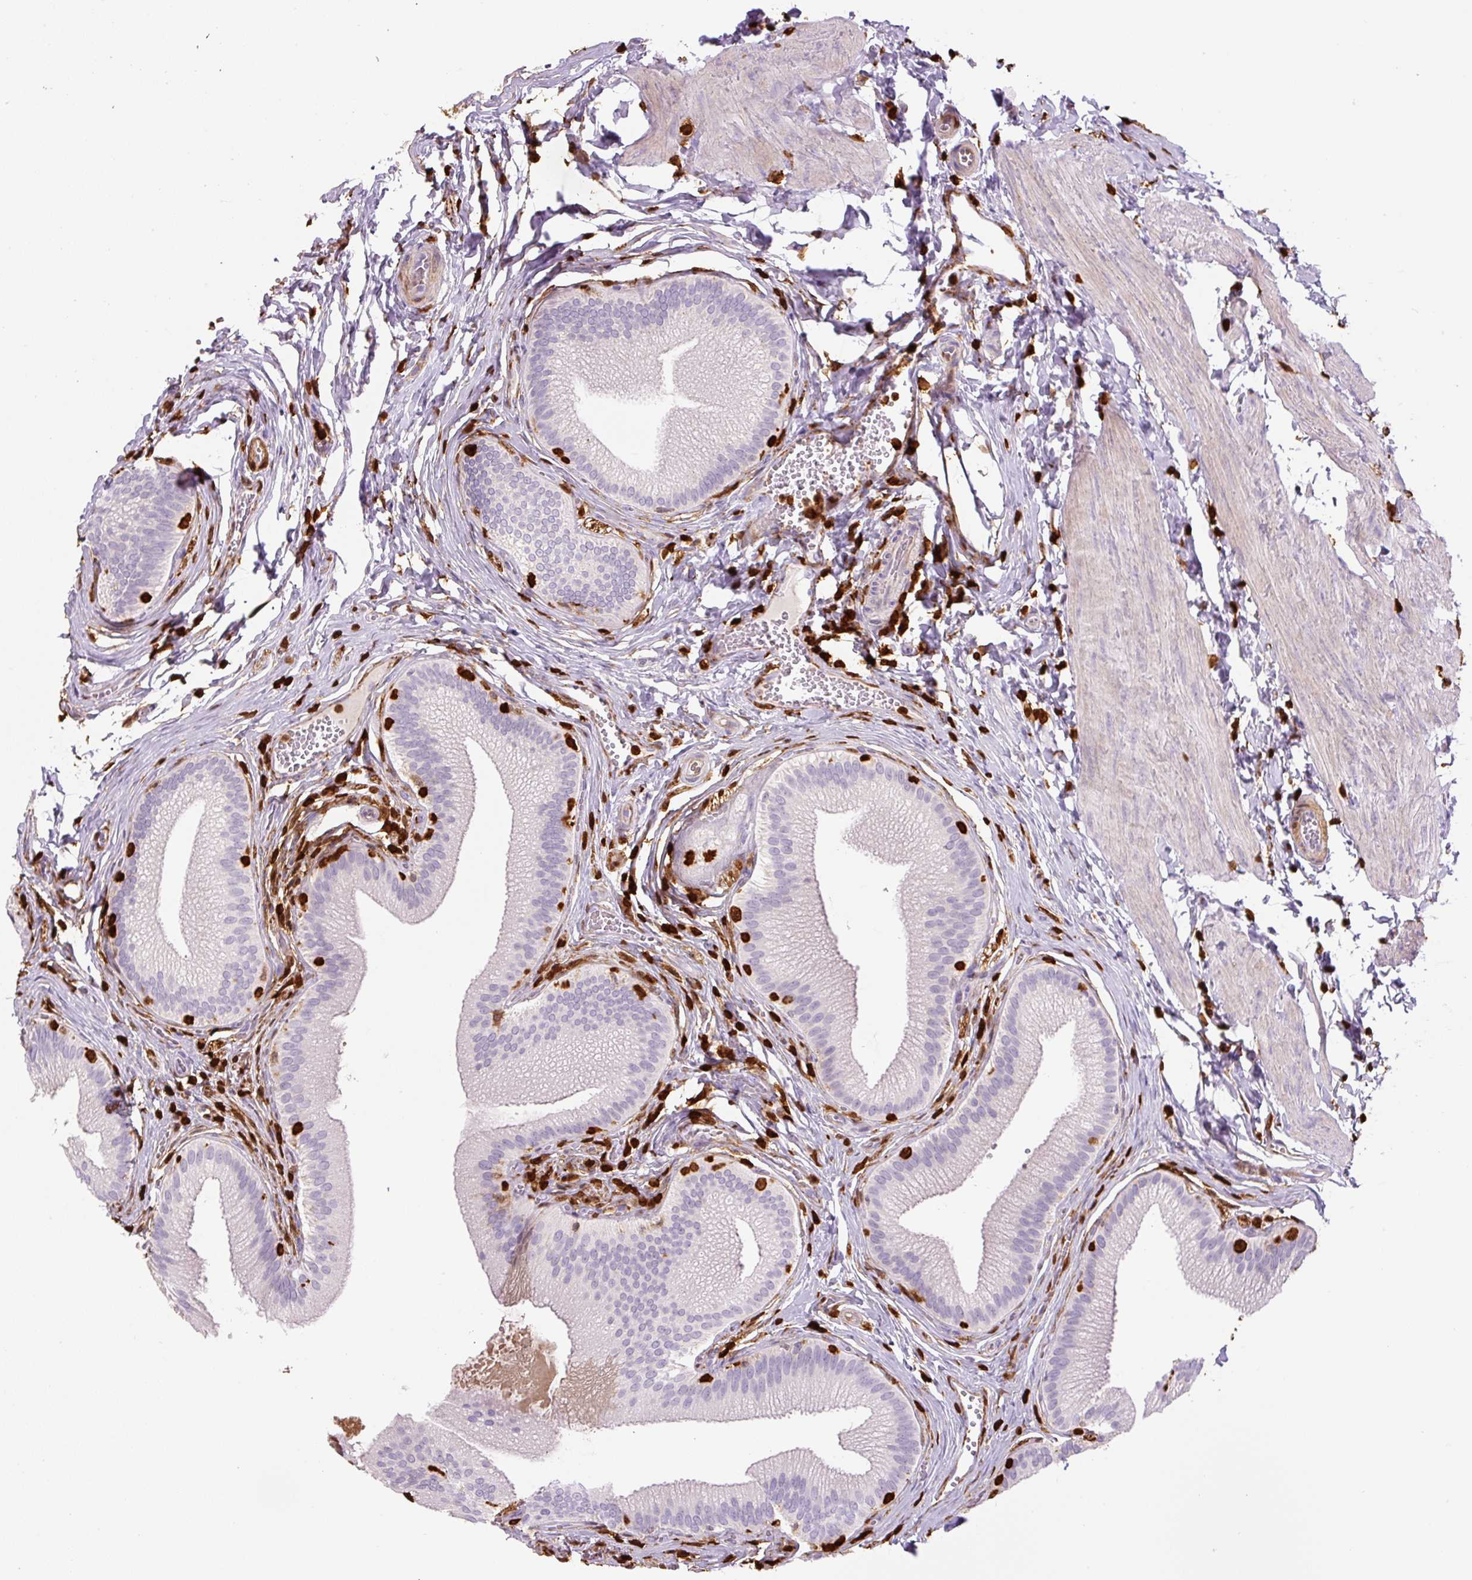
{"staining": {"intensity": "weak", "quantity": "<25%", "location": "cytoplasmic/membranous"}, "tissue": "gallbladder", "cell_type": "Glandular cells", "image_type": "normal", "snomed": [{"axis": "morphology", "description": "Normal tissue, NOS"}, {"axis": "topography", "description": "Gallbladder"}], "caption": "Histopathology image shows no significant protein positivity in glandular cells of benign gallbladder.", "gene": "S100A4", "patient": {"sex": "male", "age": 17}}